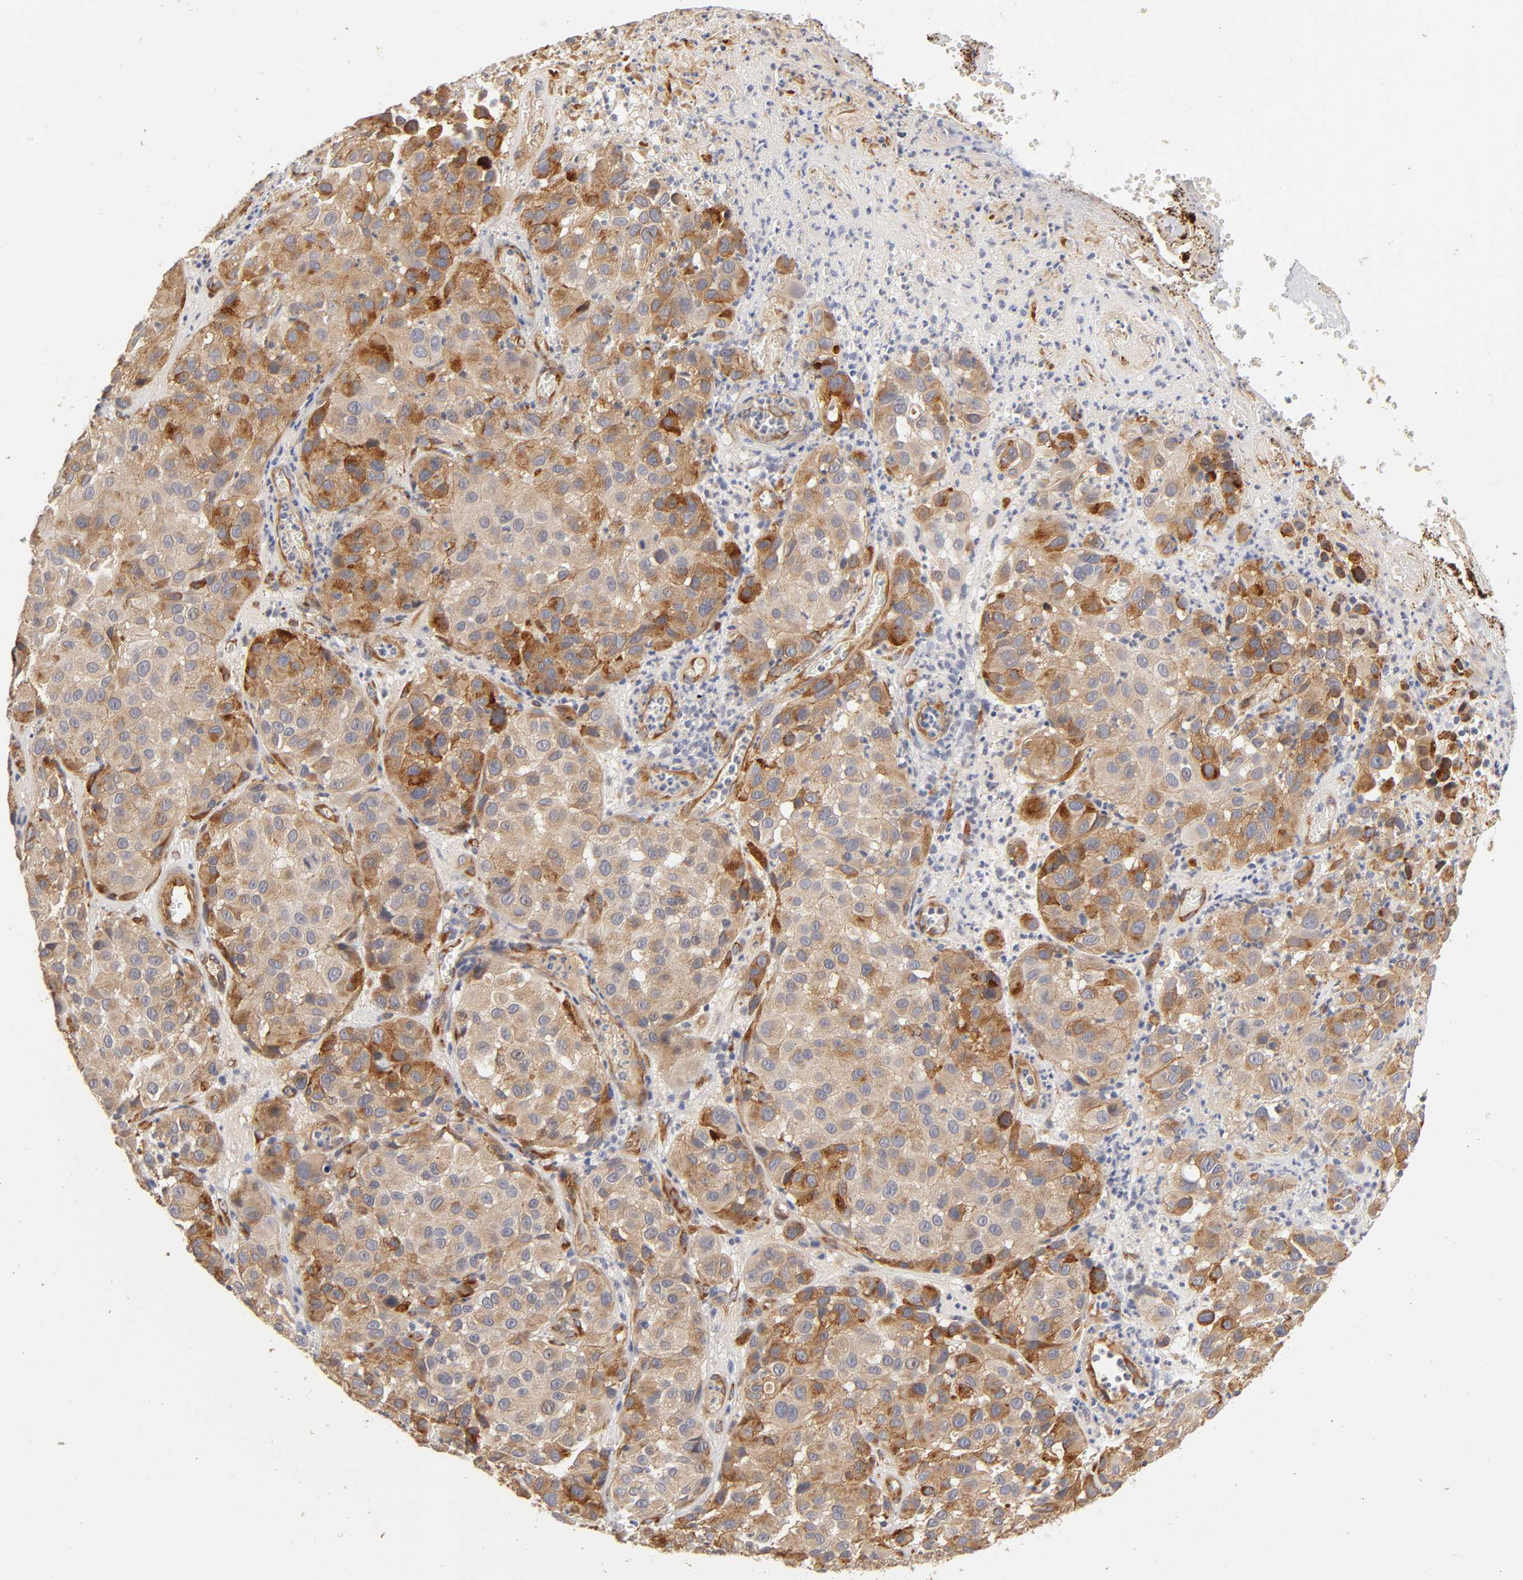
{"staining": {"intensity": "moderate", "quantity": ">75%", "location": "cytoplasmic/membranous"}, "tissue": "melanoma", "cell_type": "Tumor cells", "image_type": "cancer", "snomed": [{"axis": "morphology", "description": "Malignant melanoma, NOS"}, {"axis": "topography", "description": "Skin"}], "caption": "Immunohistochemical staining of malignant melanoma exhibits medium levels of moderate cytoplasmic/membranous protein staining in about >75% of tumor cells.", "gene": "LAMB1", "patient": {"sex": "female", "age": 21}}